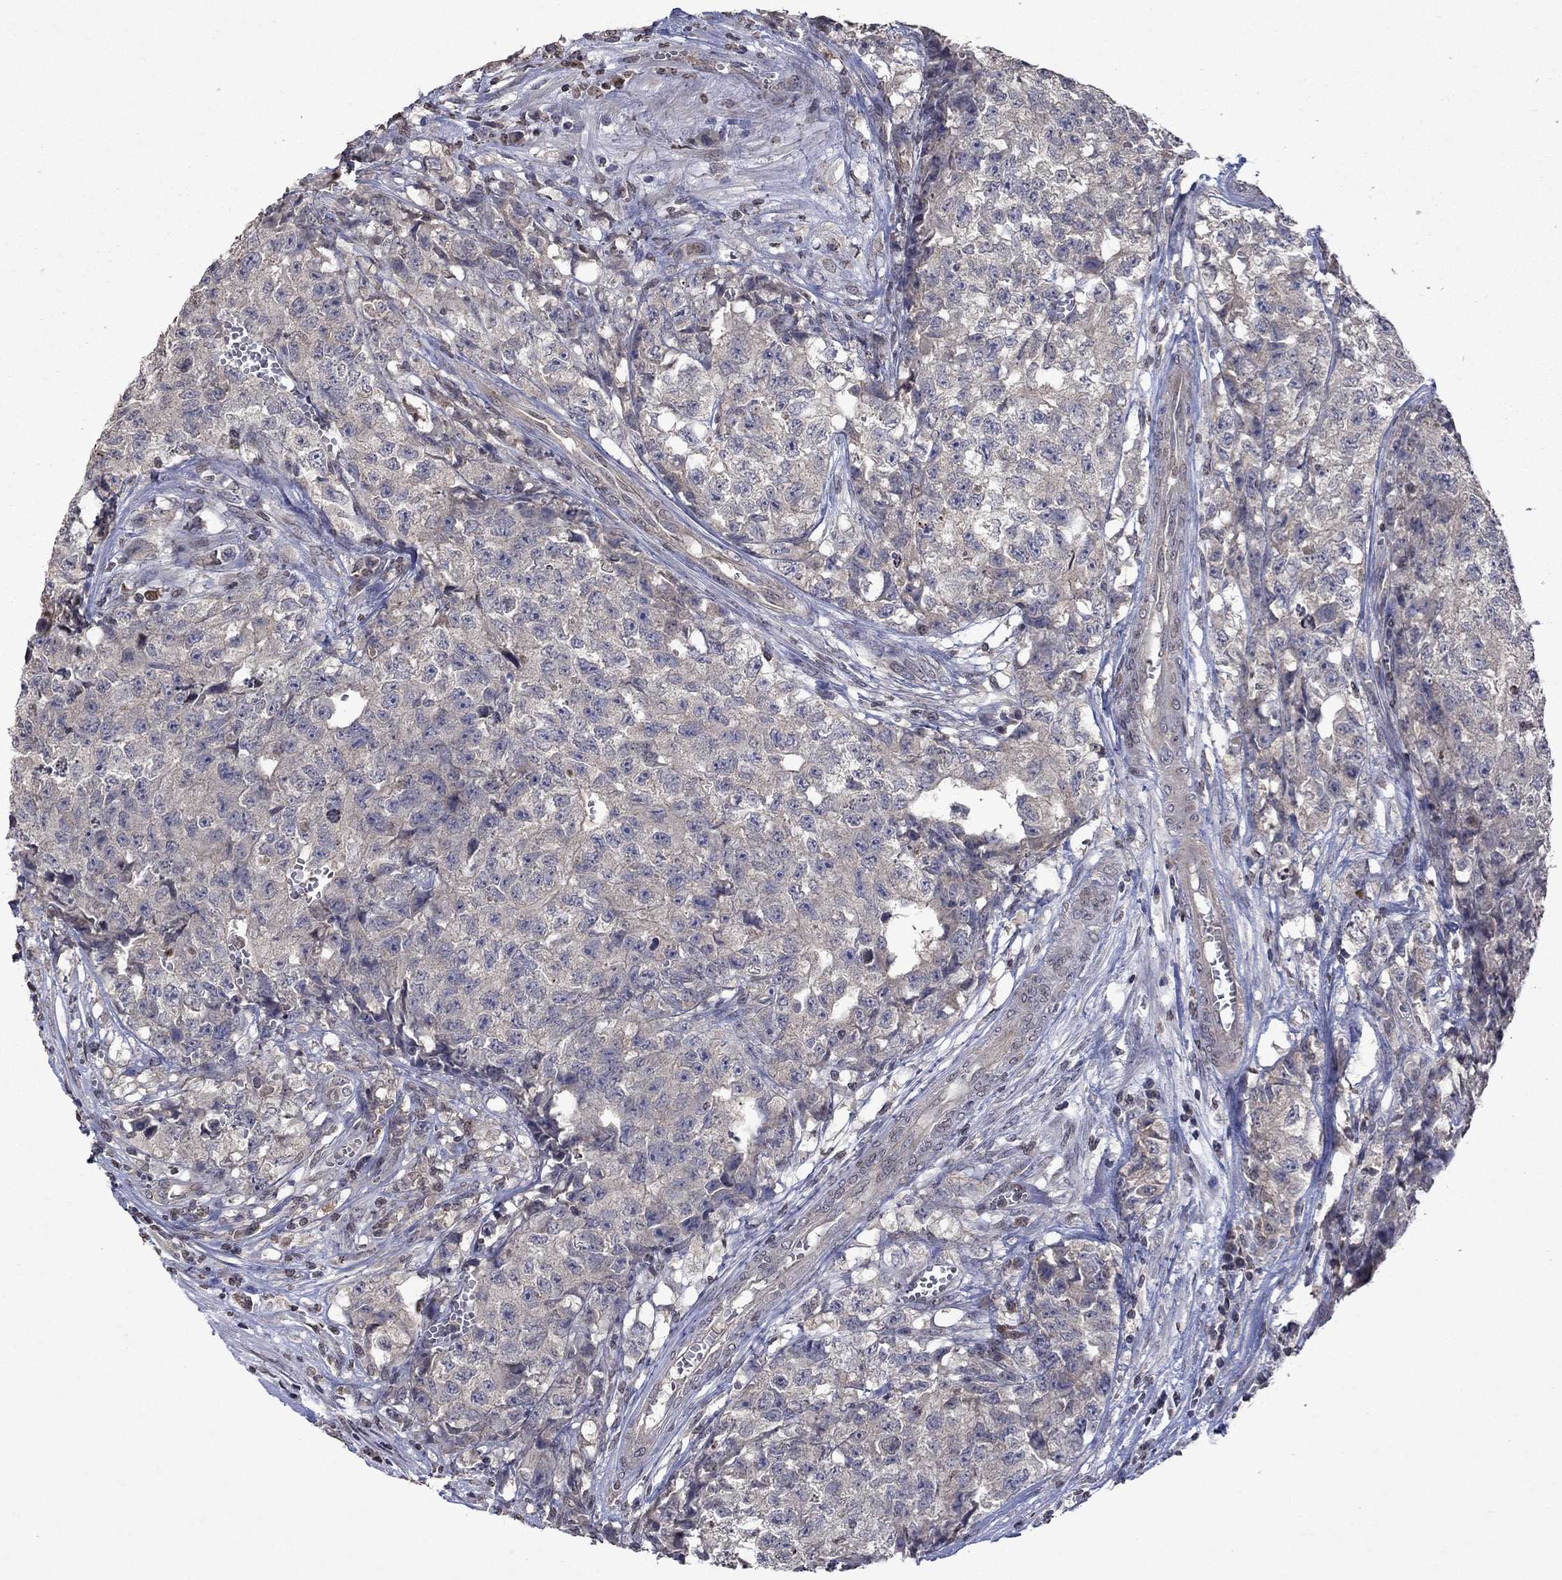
{"staining": {"intensity": "negative", "quantity": "none", "location": "none"}, "tissue": "testis cancer", "cell_type": "Tumor cells", "image_type": "cancer", "snomed": [{"axis": "morphology", "description": "Seminoma, NOS"}, {"axis": "morphology", "description": "Carcinoma, Embryonal, NOS"}, {"axis": "topography", "description": "Testis"}], "caption": "Immunohistochemistry (IHC) image of testis cancer (seminoma) stained for a protein (brown), which demonstrates no expression in tumor cells. (Stains: DAB (3,3'-diaminobenzidine) immunohistochemistry (IHC) with hematoxylin counter stain, Microscopy: brightfield microscopy at high magnification).", "gene": "TTC38", "patient": {"sex": "male", "age": 22}}